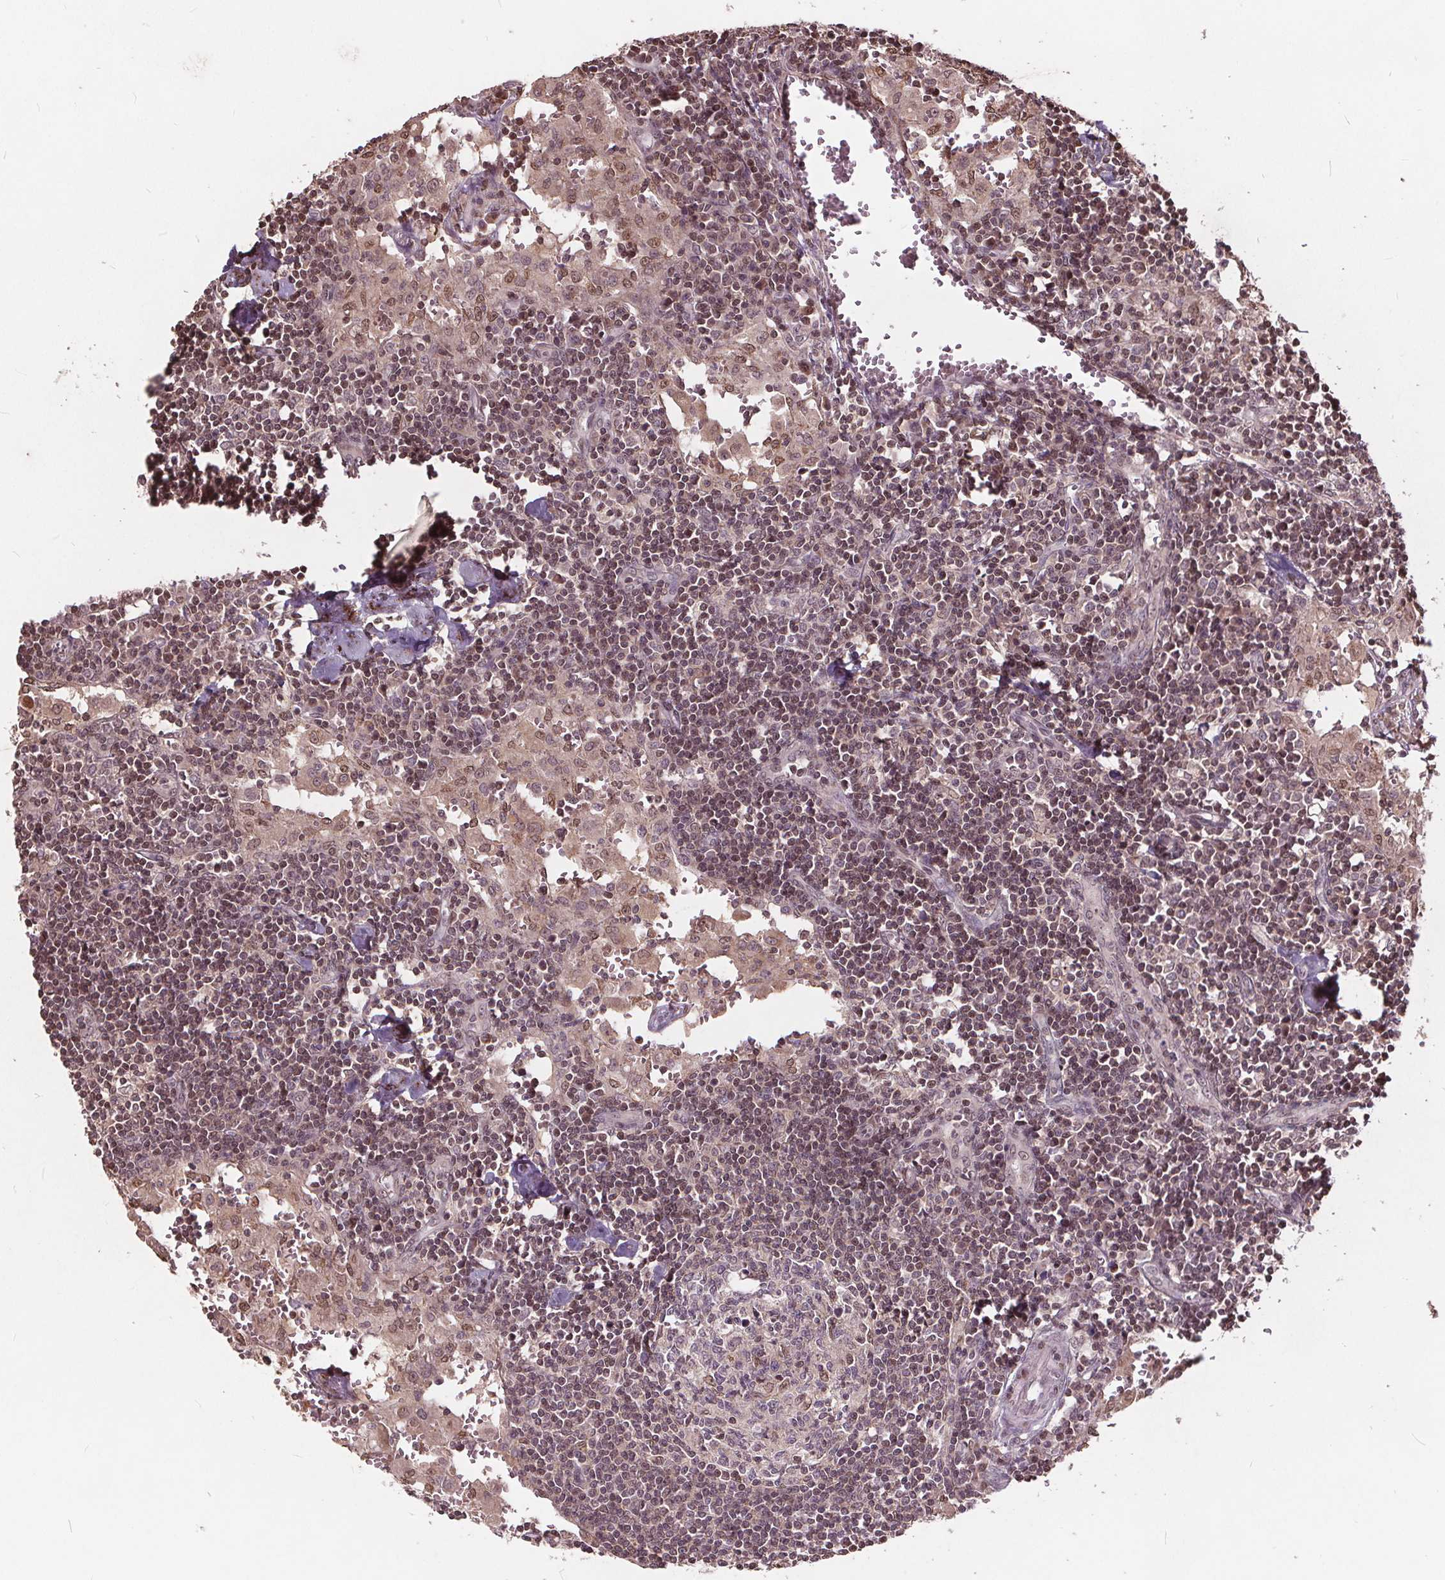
{"staining": {"intensity": "moderate", "quantity": "<25%", "location": "nuclear"}, "tissue": "lymph node", "cell_type": "Germinal center cells", "image_type": "normal", "snomed": [{"axis": "morphology", "description": "Normal tissue, NOS"}, {"axis": "topography", "description": "Lymph node"}], "caption": "DAB immunohistochemical staining of normal human lymph node reveals moderate nuclear protein expression in about <25% of germinal center cells. The staining is performed using DAB (3,3'-diaminobenzidine) brown chromogen to label protein expression. The nuclei are counter-stained blue using hematoxylin.", "gene": "HIF1AN", "patient": {"sex": "male", "age": 55}}